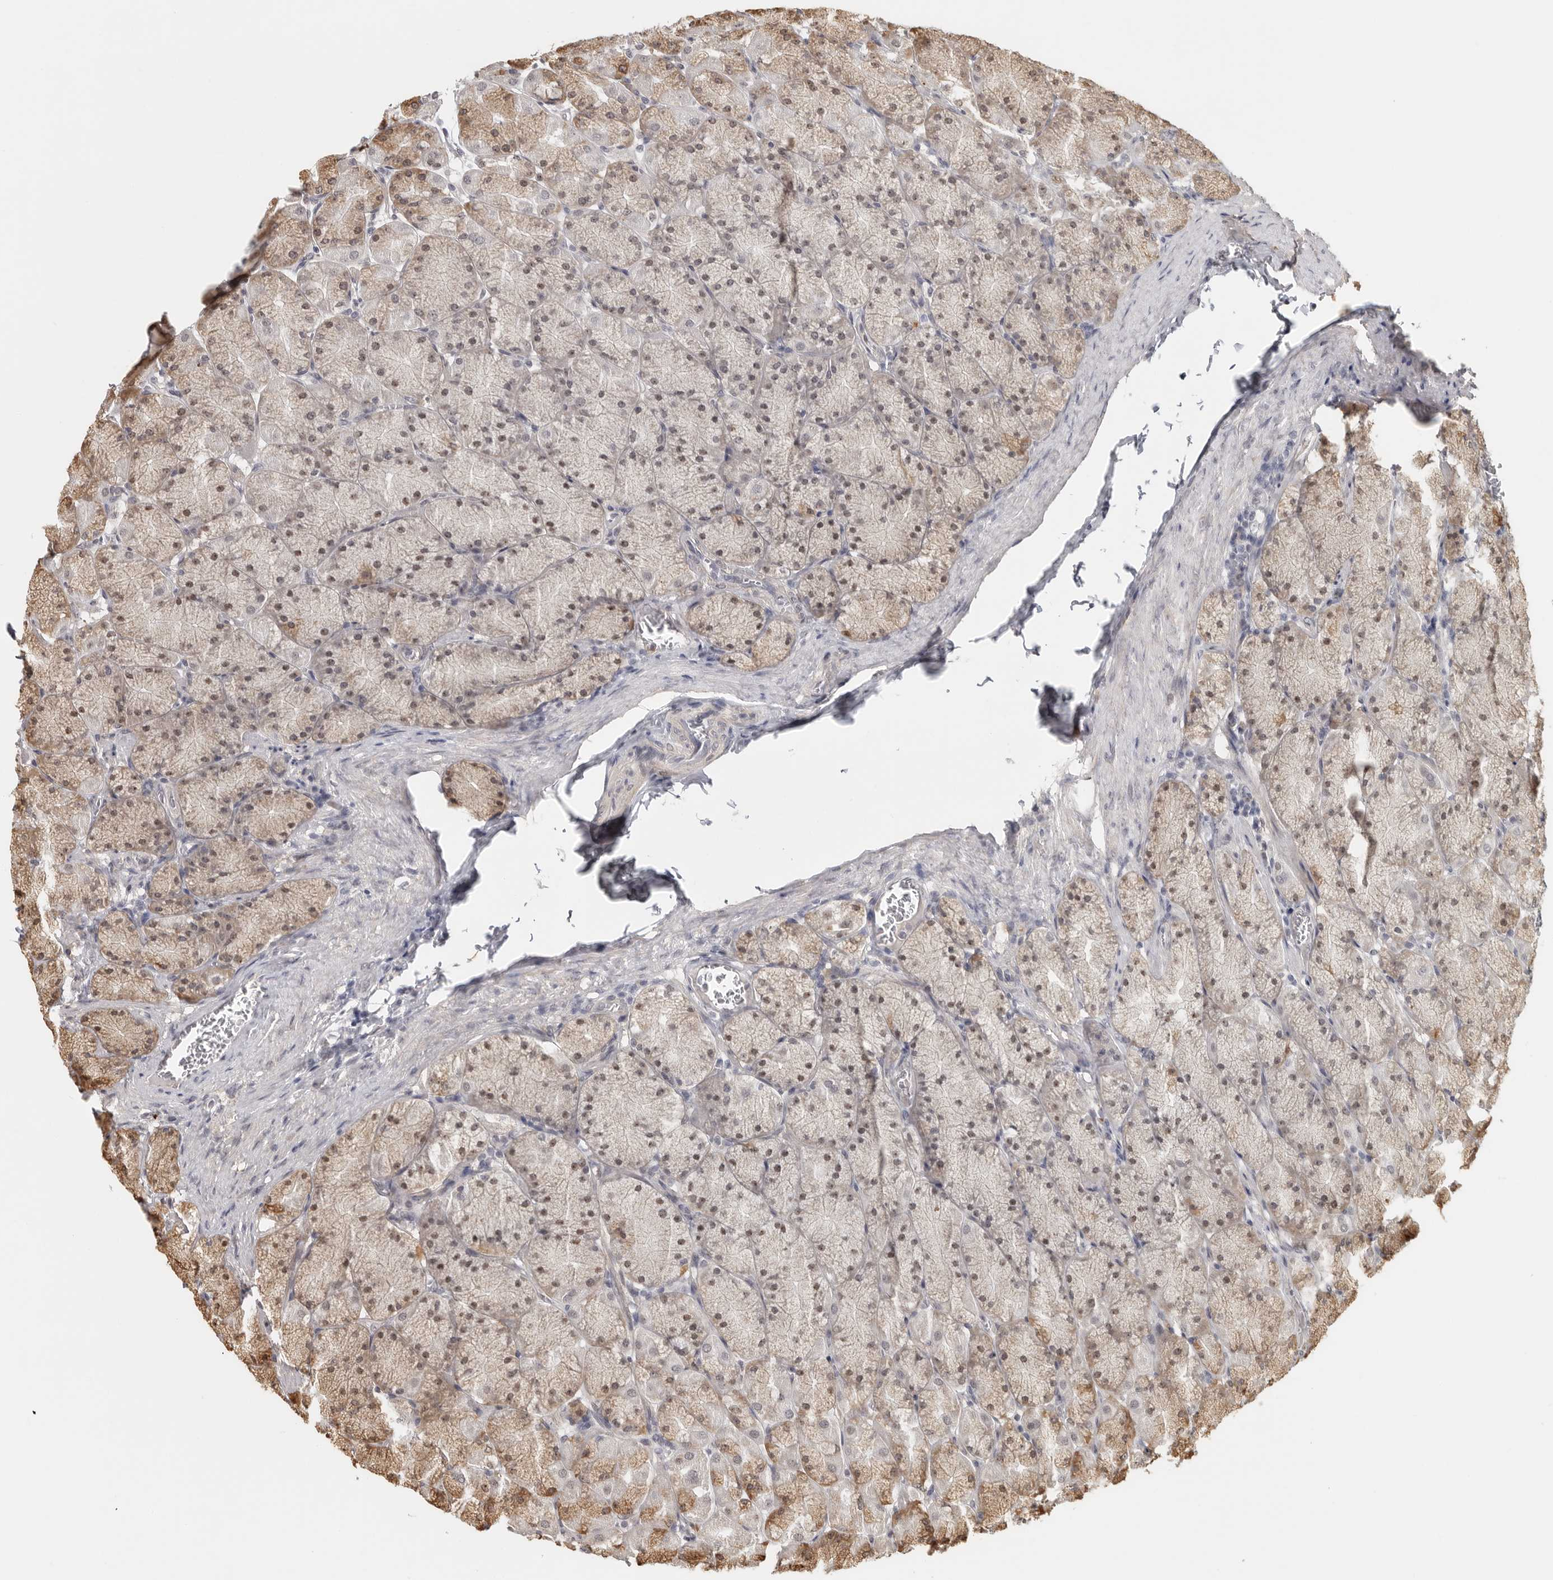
{"staining": {"intensity": "moderate", "quantity": "25%-75%", "location": "cytoplasmic/membranous"}, "tissue": "stomach", "cell_type": "Glandular cells", "image_type": "normal", "snomed": [{"axis": "morphology", "description": "Normal tissue, NOS"}, {"axis": "topography", "description": "Stomach, upper"}], "caption": "DAB immunohistochemical staining of benign human stomach displays moderate cytoplasmic/membranous protein positivity in approximately 25%-75% of glandular cells.", "gene": "ZNF83", "patient": {"sex": "female", "age": 56}}